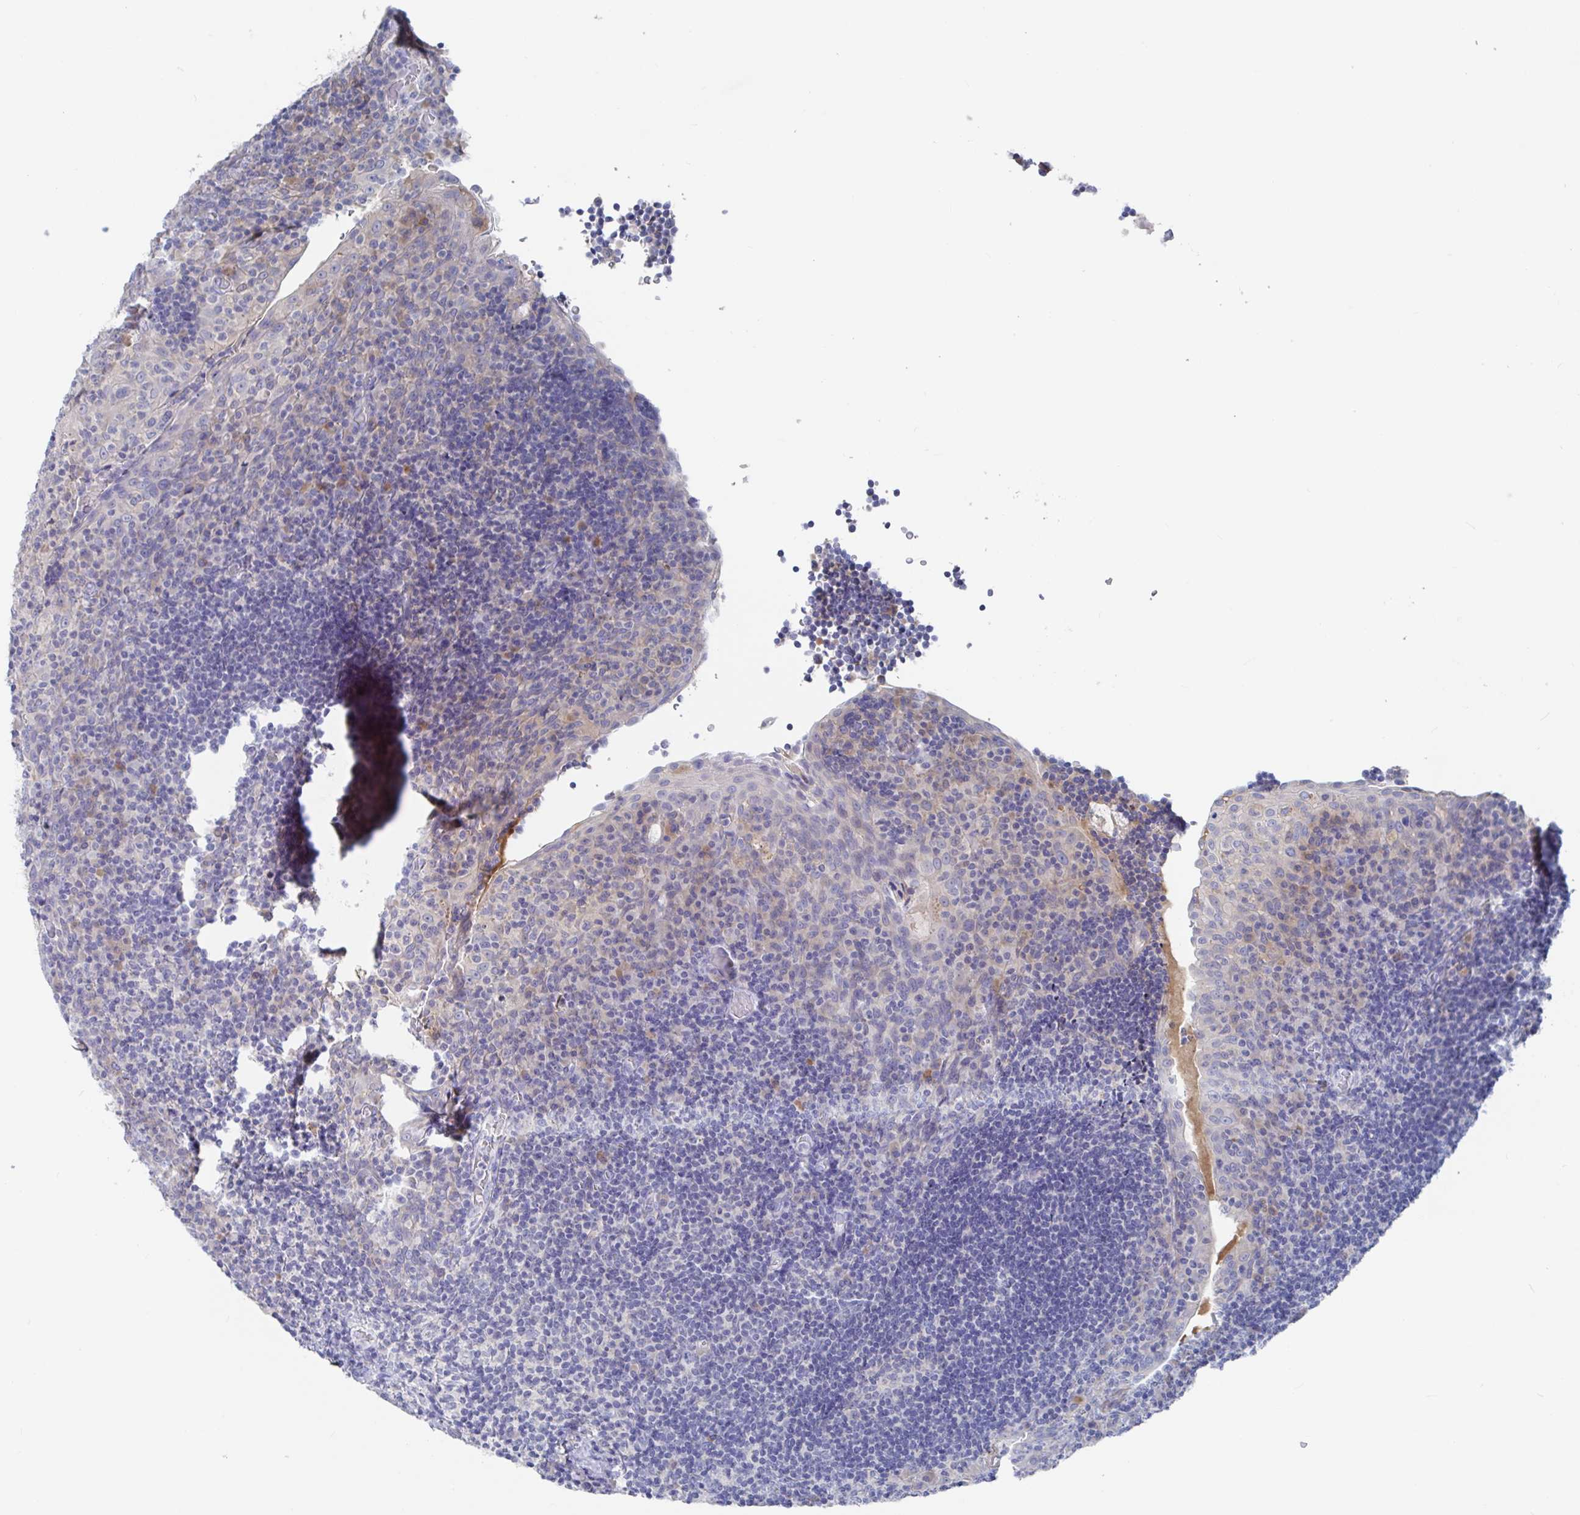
{"staining": {"intensity": "negative", "quantity": "none", "location": "none"}, "tissue": "tonsil", "cell_type": "Germinal center cells", "image_type": "normal", "snomed": [{"axis": "morphology", "description": "Normal tissue, NOS"}, {"axis": "topography", "description": "Tonsil"}], "caption": "Photomicrograph shows no protein staining in germinal center cells of unremarkable tonsil. Brightfield microscopy of immunohistochemistry stained with DAB (brown) and hematoxylin (blue), captured at high magnification.", "gene": "GPR148", "patient": {"sex": "male", "age": 17}}